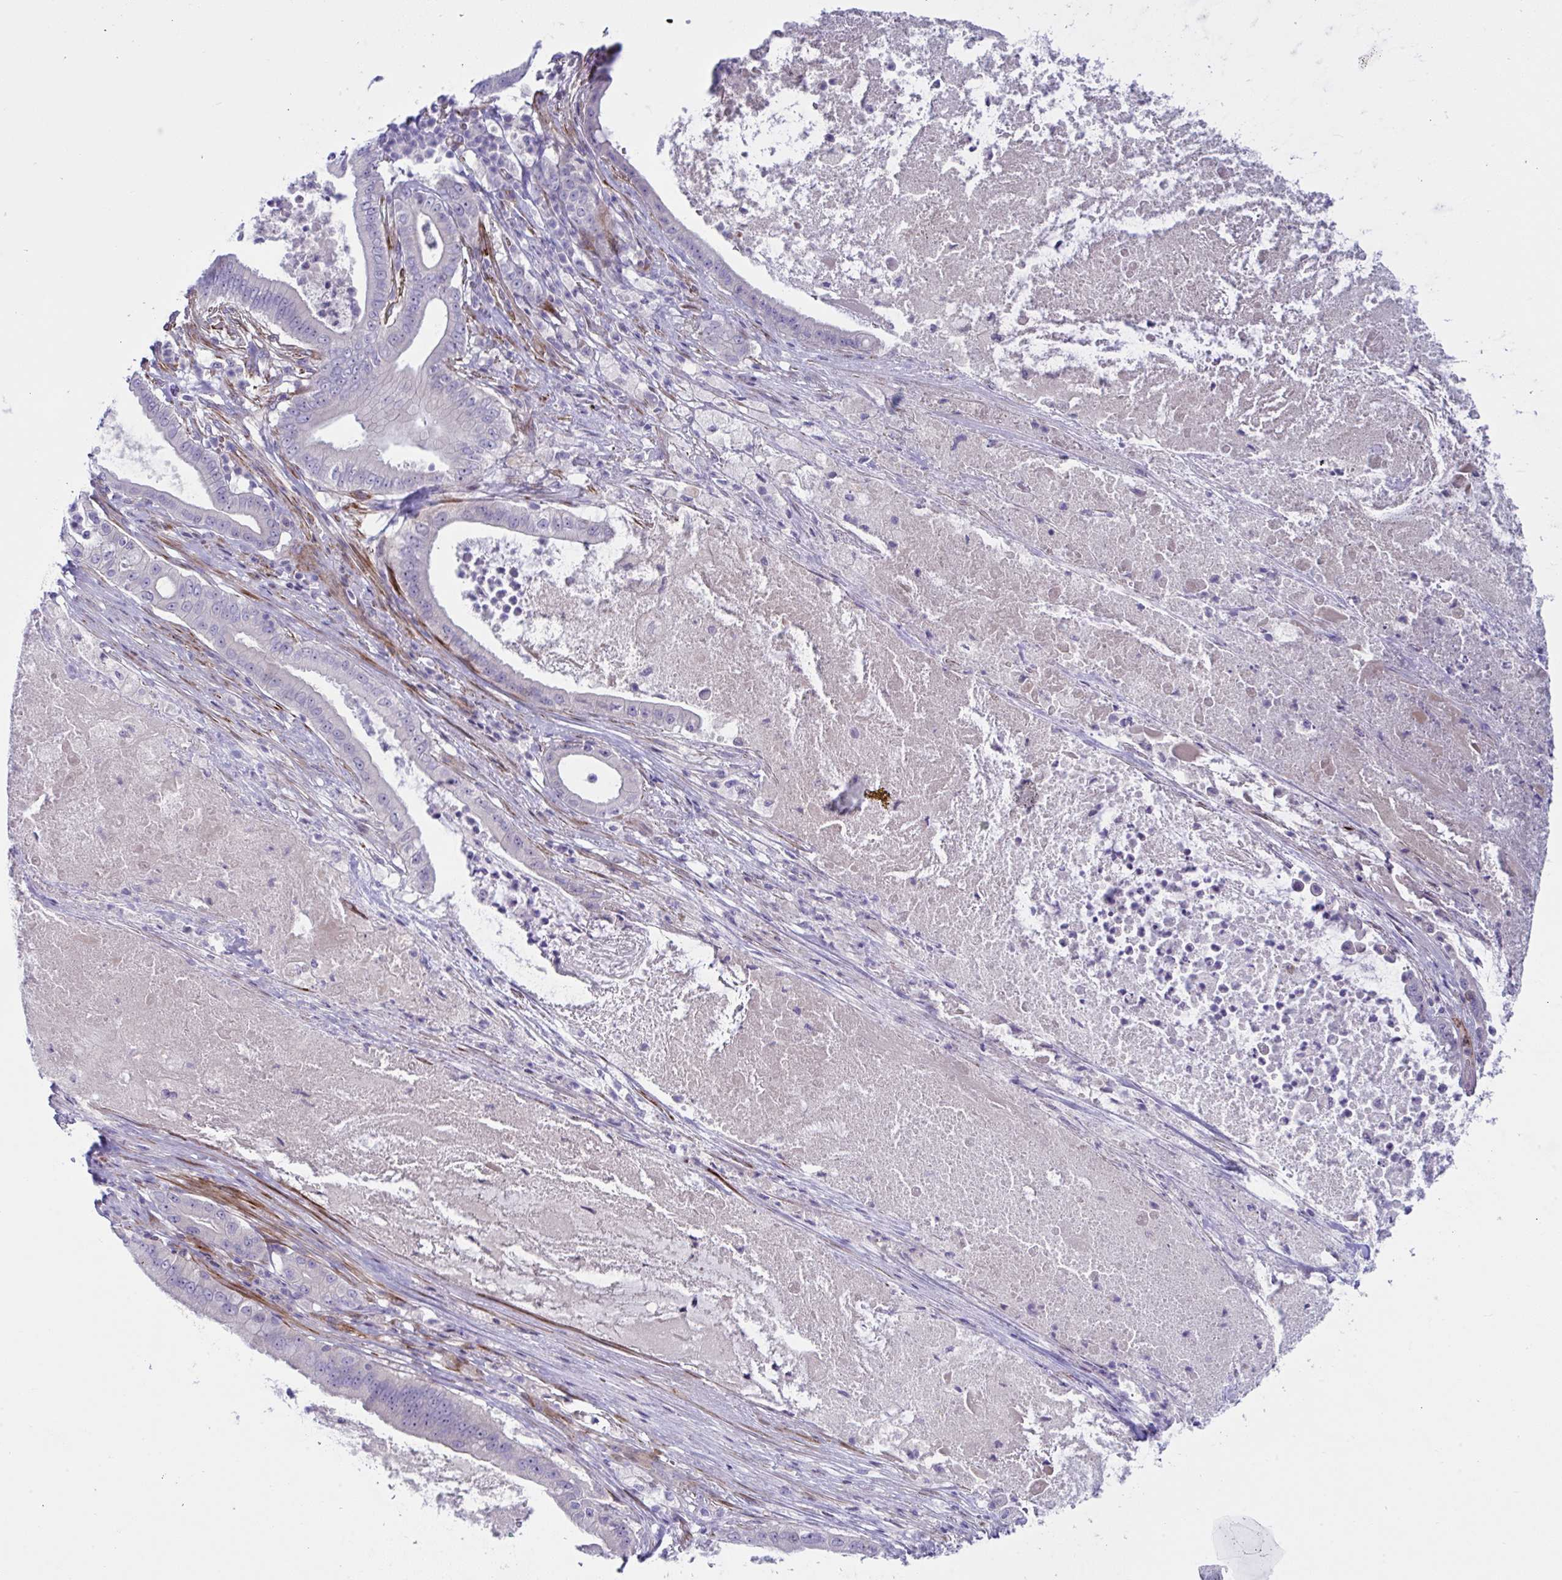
{"staining": {"intensity": "negative", "quantity": "none", "location": "none"}, "tissue": "pancreatic cancer", "cell_type": "Tumor cells", "image_type": "cancer", "snomed": [{"axis": "morphology", "description": "Adenocarcinoma, NOS"}, {"axis": "topography", "description": "Pancreas"}], "caption": "Immunohistochemistry micrograph of neoplastic tissue: pancreatic cancer (adenocarcinoma) stained with DAB (3,3'-diaminobenzidine) shows no significant protein staining in tumor cells.", "gene": "ZNF713", "patient": {"sex": "male", "age": 71}}